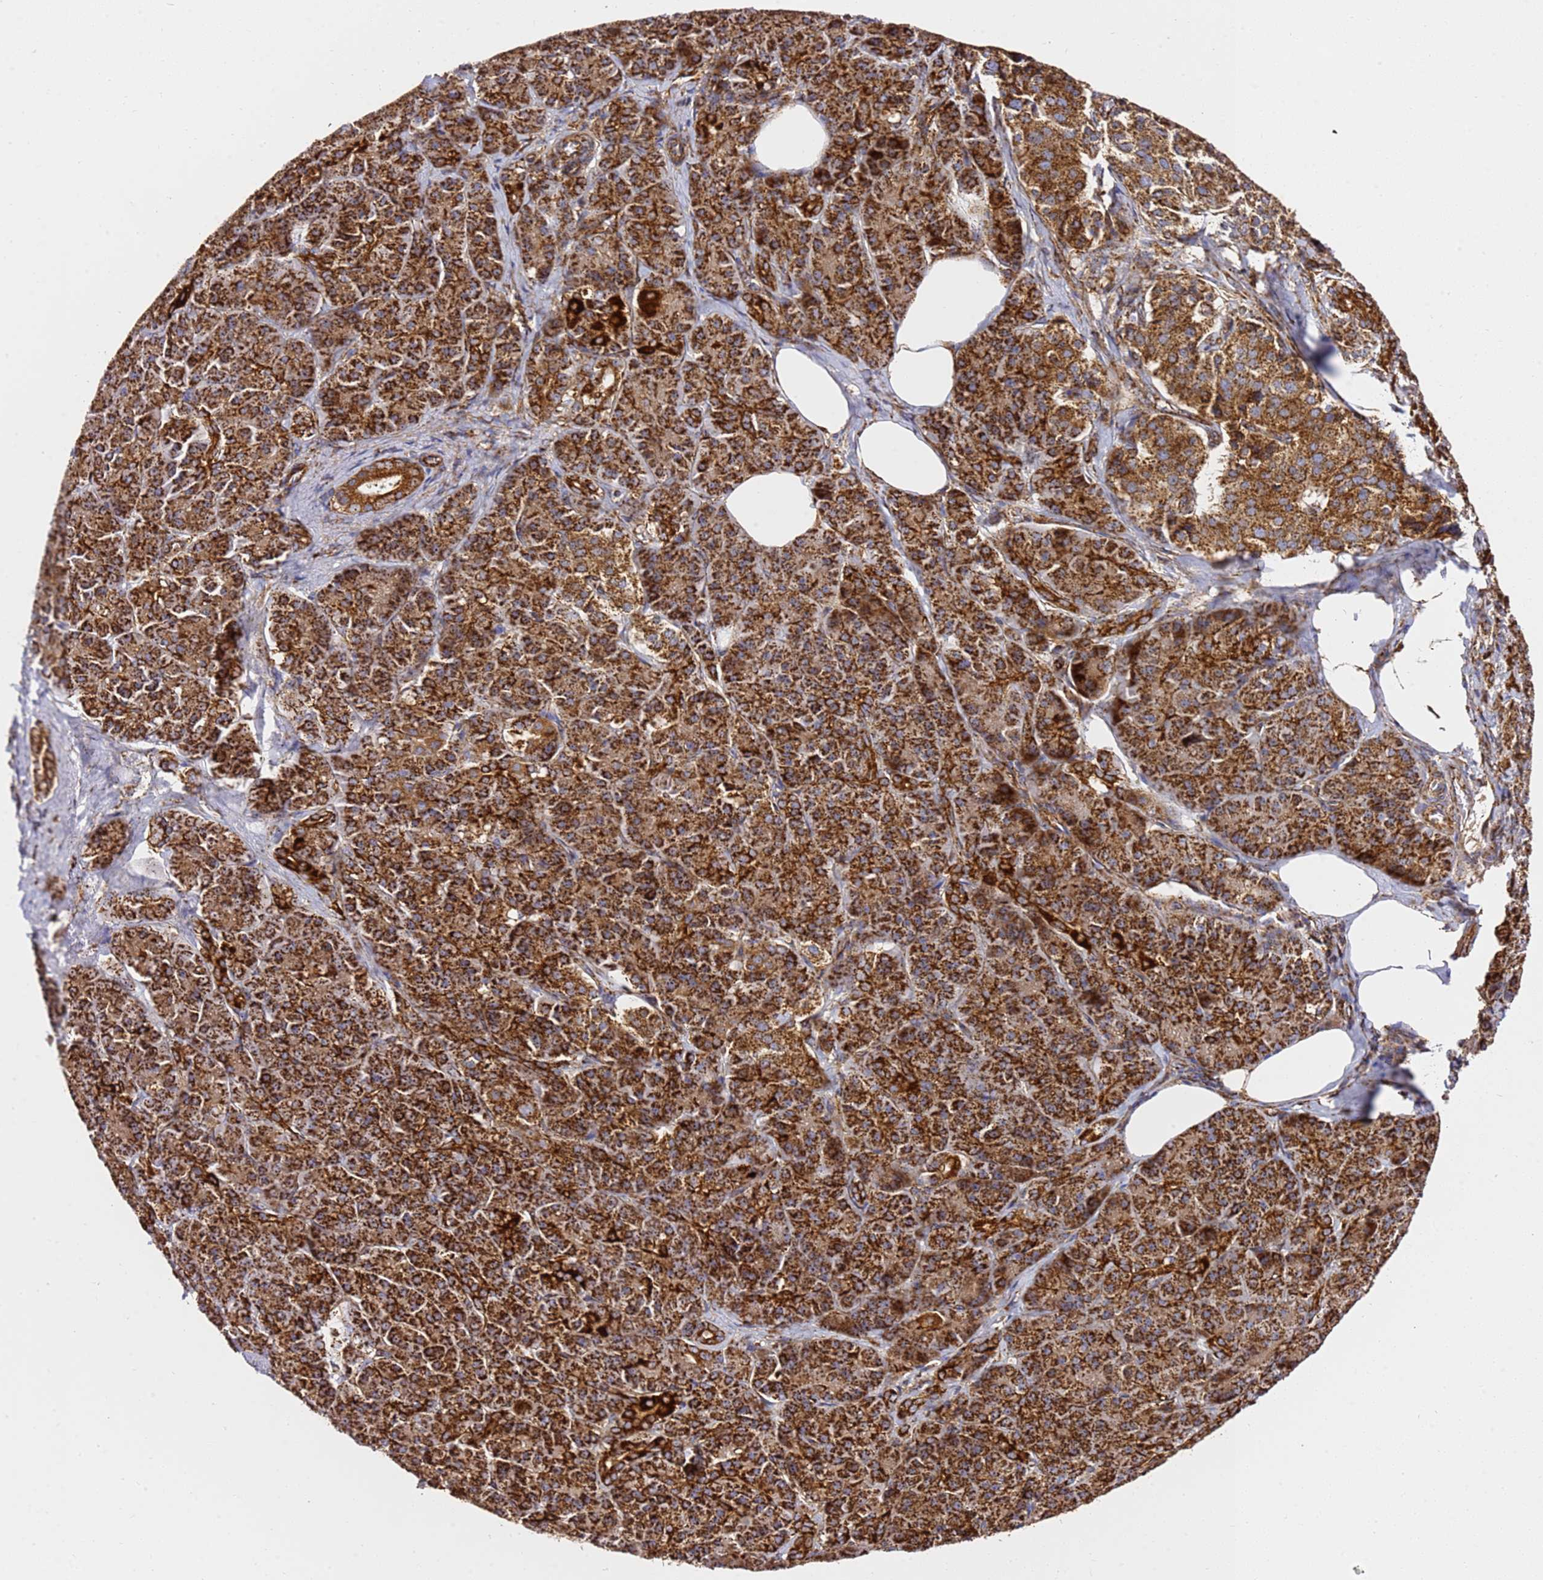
{"staining": {"intensity": "strong", "quantity": ">75%", "location": "cytoplasmic/membranous"}, "tissue": "pancreatic cancer", "cell_type": "Tumor cells", "image_type": "cancer", "snomed": [{"axis": "morphology", "description": "Adenocarcinoma, NOS"}, {"axis": "topography", "description": "Pancreas"}], "caption": "Immunohistochemistry (IHC) staining of pancreatic adenocarcinoma, which demonstrates high levels of strong cytoplasmic/membranous staining in about >75% of tumor cells indicating strong cytoplasmic/membranous protein positivity. The staining was performed using DAB (3,3'-diaminobenzidine) (brown) for protein detection and nuclei were counterstained in hematoxylin (blue).", "gene": "NDUFA3", "patient": {"sex": "male", "age": 57}}